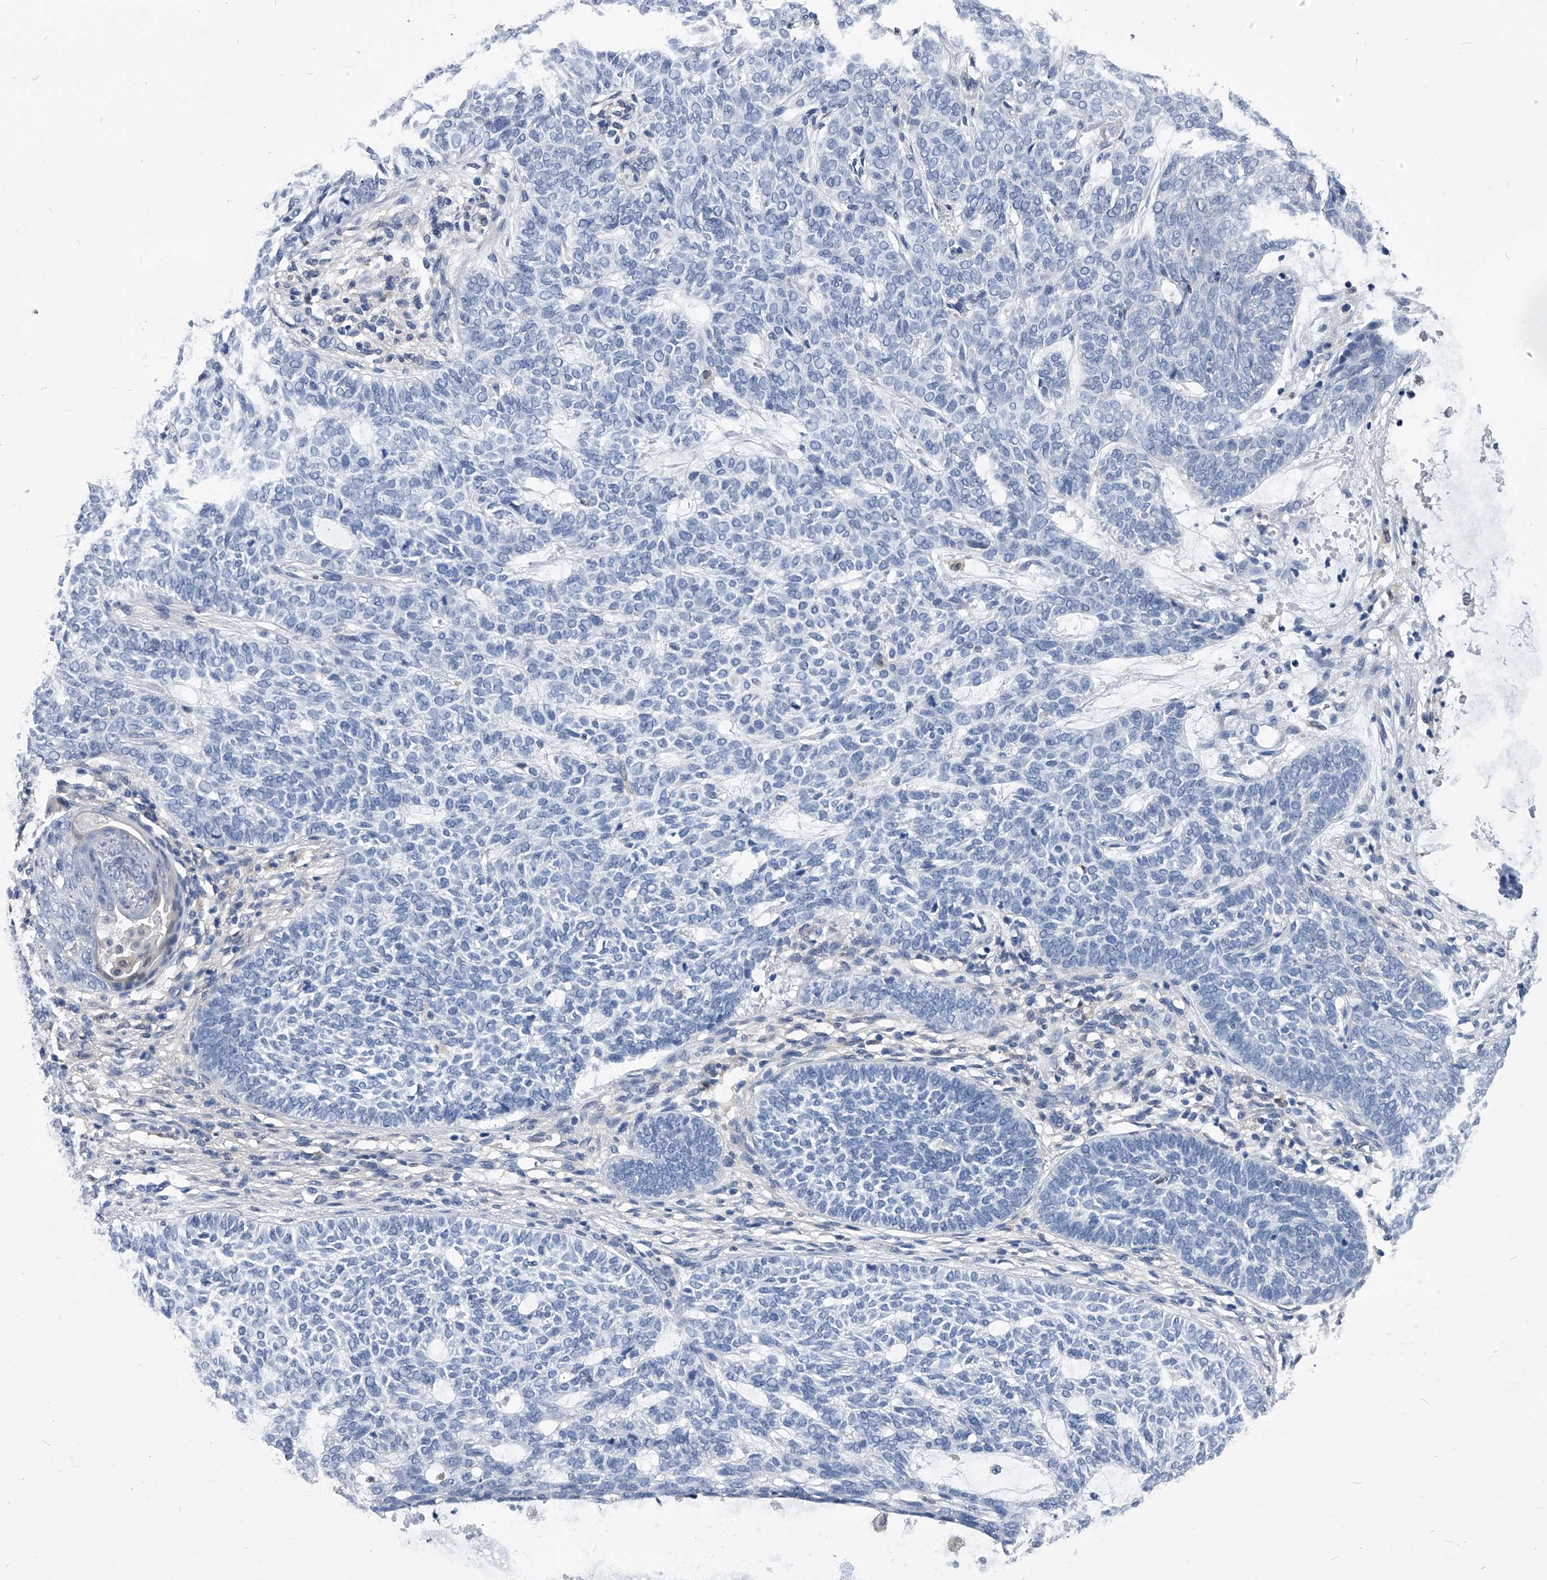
{"staining": {"intensity": "negative", "quantity": "none", "location": "none"}, "tissue": "skin cancer", "cell_type": "Tumor cells", "image_type": "cancer", "snomed": [{"axis": "morphology", "description": "Basal cell carcinoma"}, {"axis": "topography", "description": "Skin"}], "caption": "Skin basal cell carcinoma stained for a protein using immunohistochemistry (IHC) demonstrates no positivity tumor cells.", "gene": "PDXK", "patient": {"sex": "male", "age": 87}}